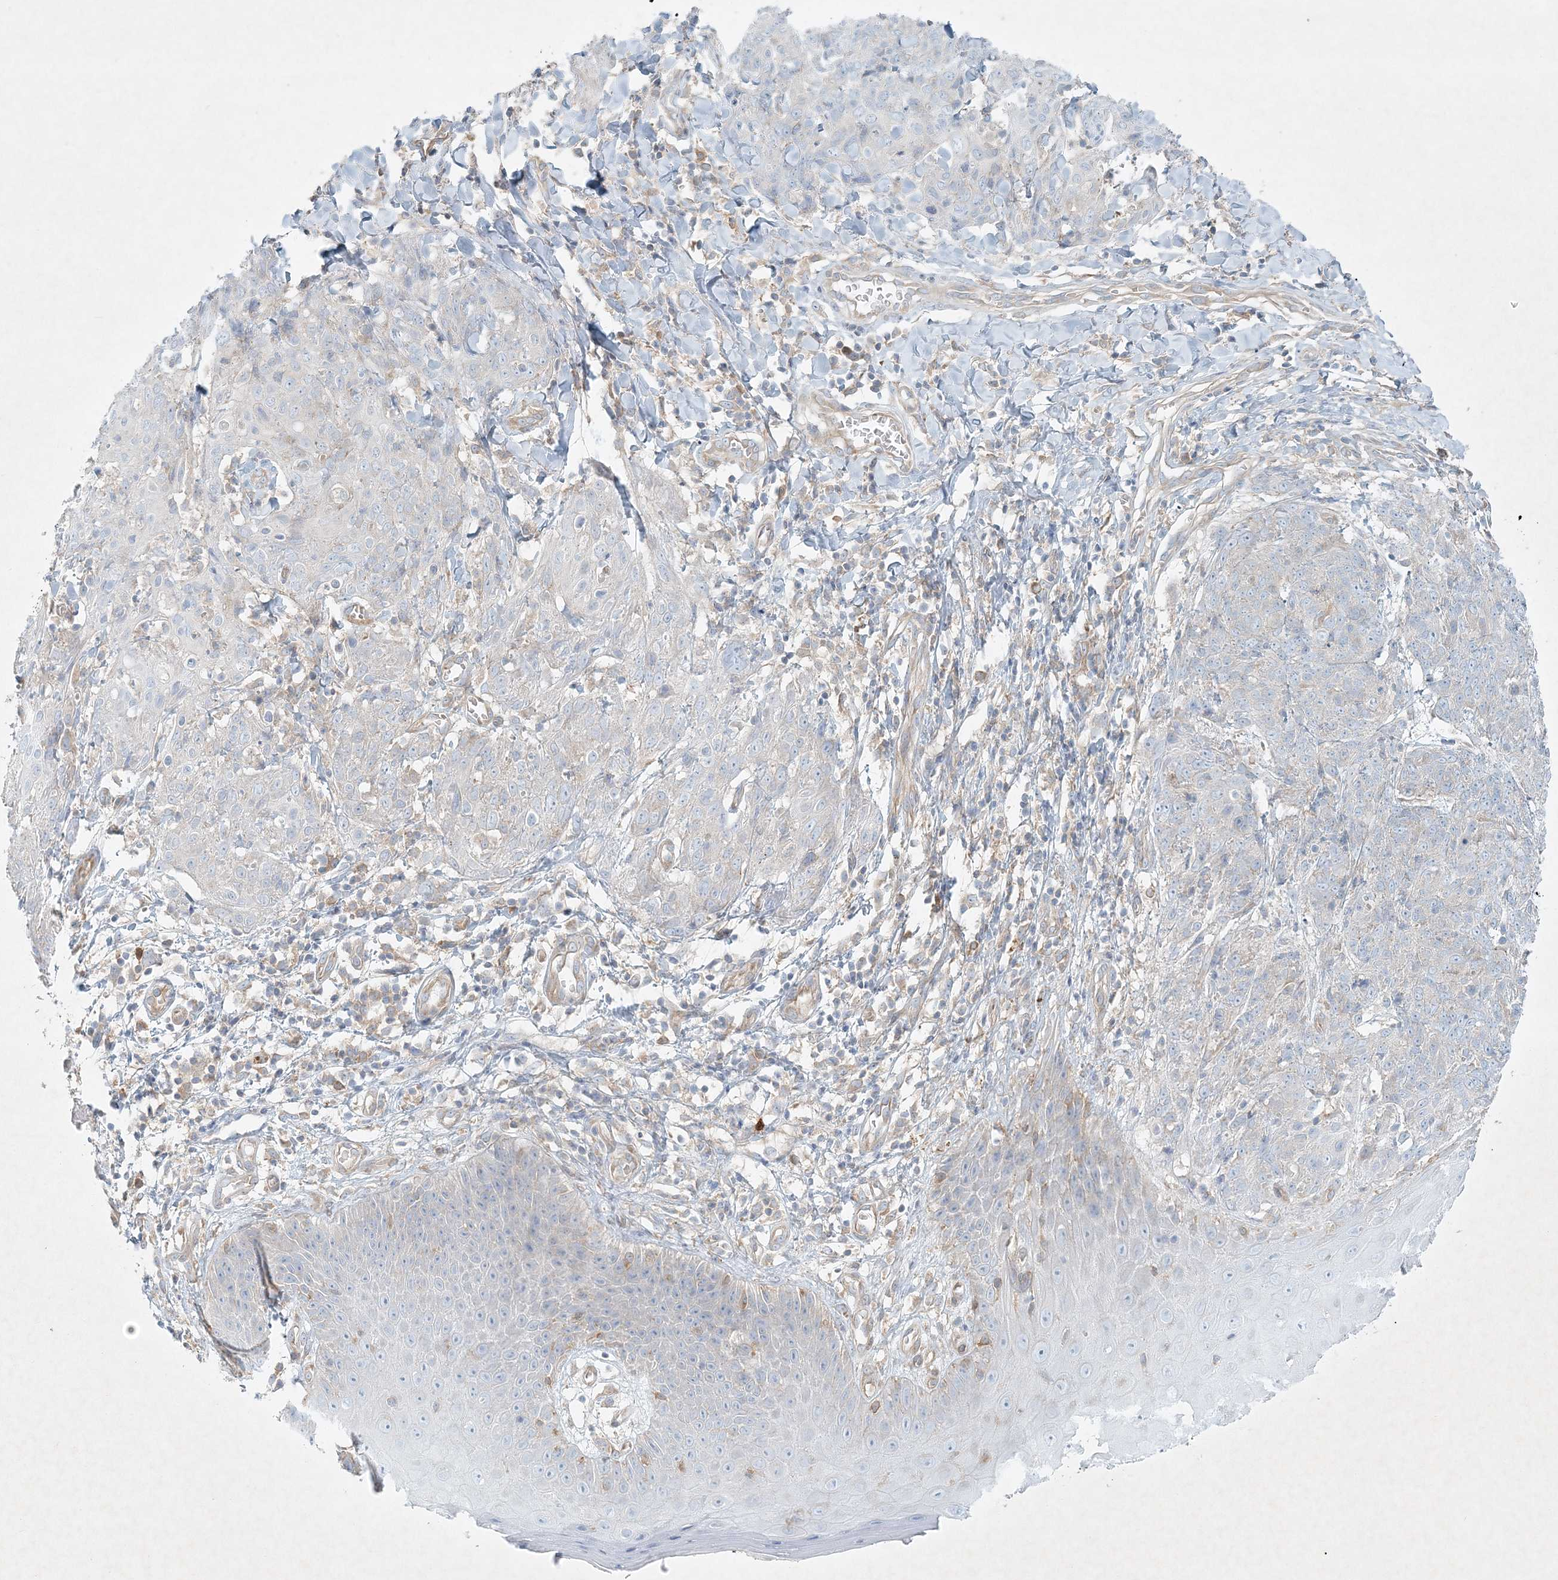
{"staining": {"intensity": "negative", "quantity": "none", "location": "none"}, "tissue": "skin cancer", "cell_type": "Tumor cells", "image_type": "cancer", "snomed": [{"axis": "morphology", "description": "Squamous cell carcinoma, NOS"}, {"axis": "topography", "description": "Skin"}, {"axis": "topography", "description": "Vulva"}], "caption": "This is a photomicrograph of IHC staining of skin cancer, which shows no expression in tumor cells. (DAB (3,3'-diaminobenzidine) immunohistochemistry with hematoxylin counter stain).", "gene": "STK11IP", "patient": {"sex": "female", "age": 85}}